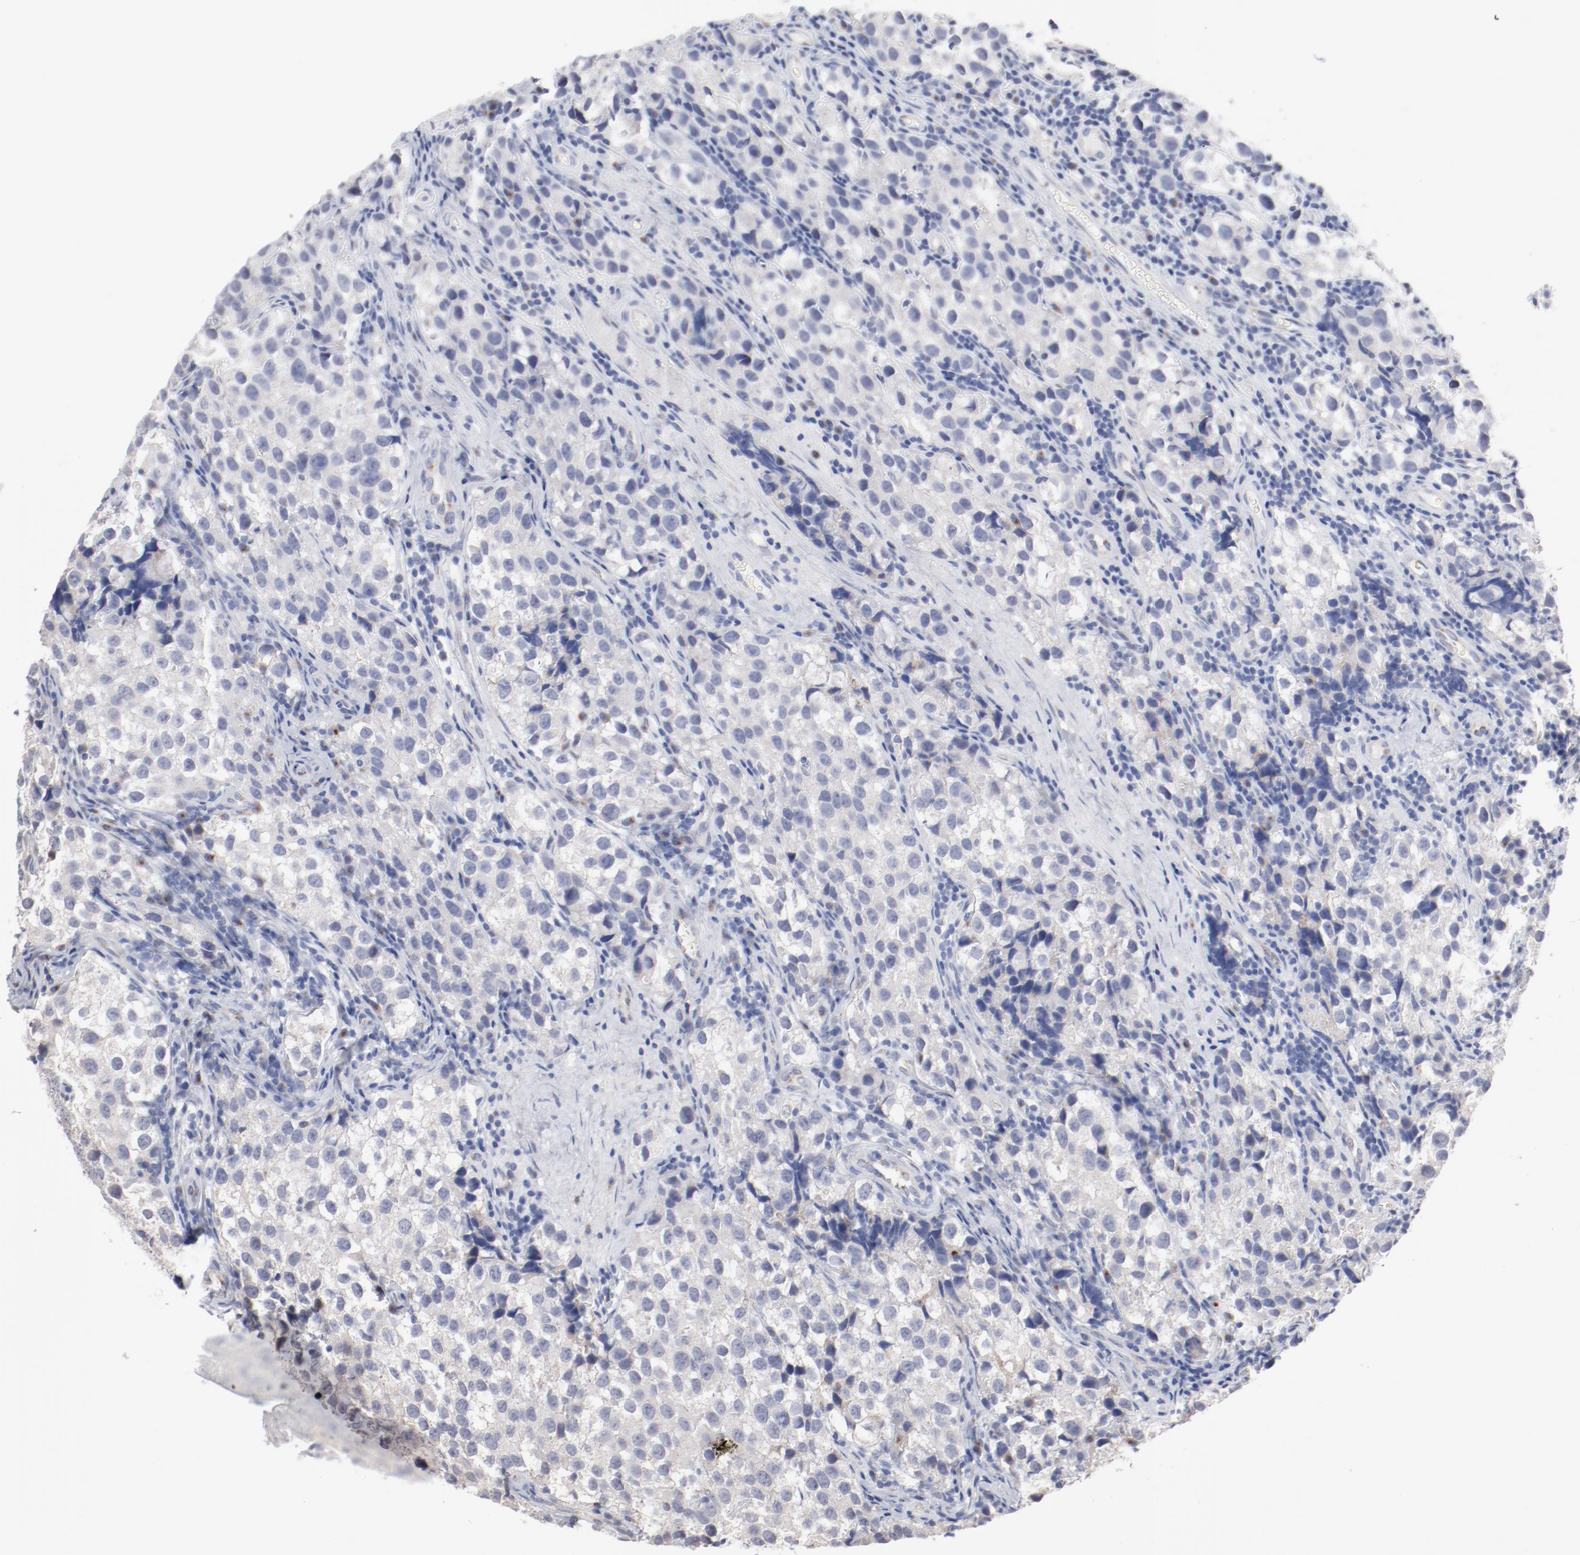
{"staining": {"intensity": "negative", "quantity": "none", "location": "none"}, "tissue": "testis cancer", "cell_type": "Tumor cells", "image_type": "cancer", "snomed": [{"axis": "morphology", "description": "Seminoma, NOS"}, {"axis": "topography", "description": "Testis"}], "caption": "There is no significant expression in tumor cells of seminoma (testis).", "gene": "AK7", "patient": {"sex": "male", "age": 39}}